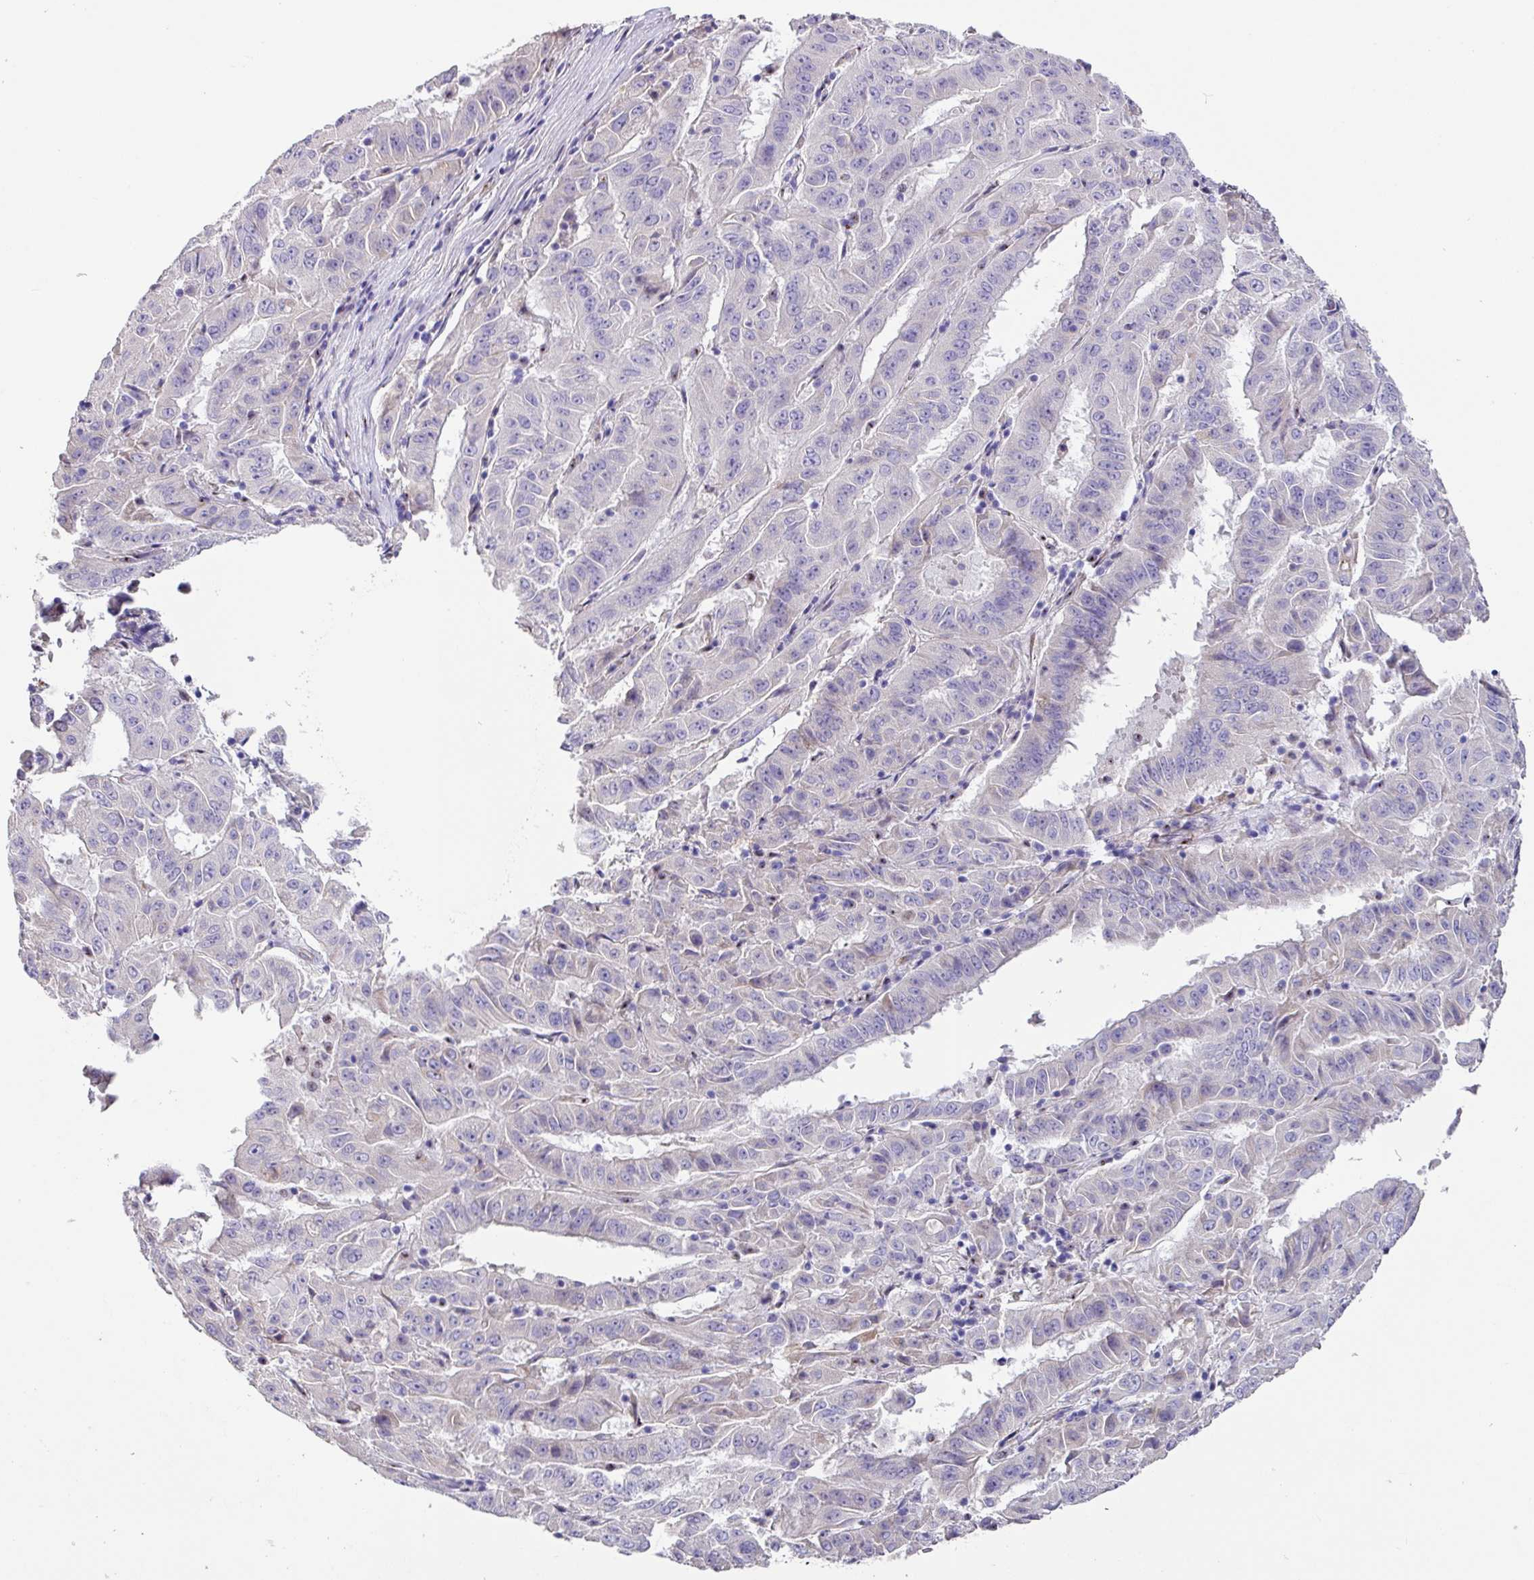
{"staining": {"intensity": "negative", "quantity": "none", "location": "none"}, "tissue": "pancreatic cancer", "cell_type": "Tumor cells", "image_type": "cancer", "snomed": [{"axis": "morphology", "description": "Adenocarcinoma, NOS"}, {"axis": "topography", "description": "Pancreas"}], "caption": "Tumor cells are negative for protein expression in human pancreatic cancer.", "gene": "ZG16", "patient": {"sex": "male", "age": 63}}